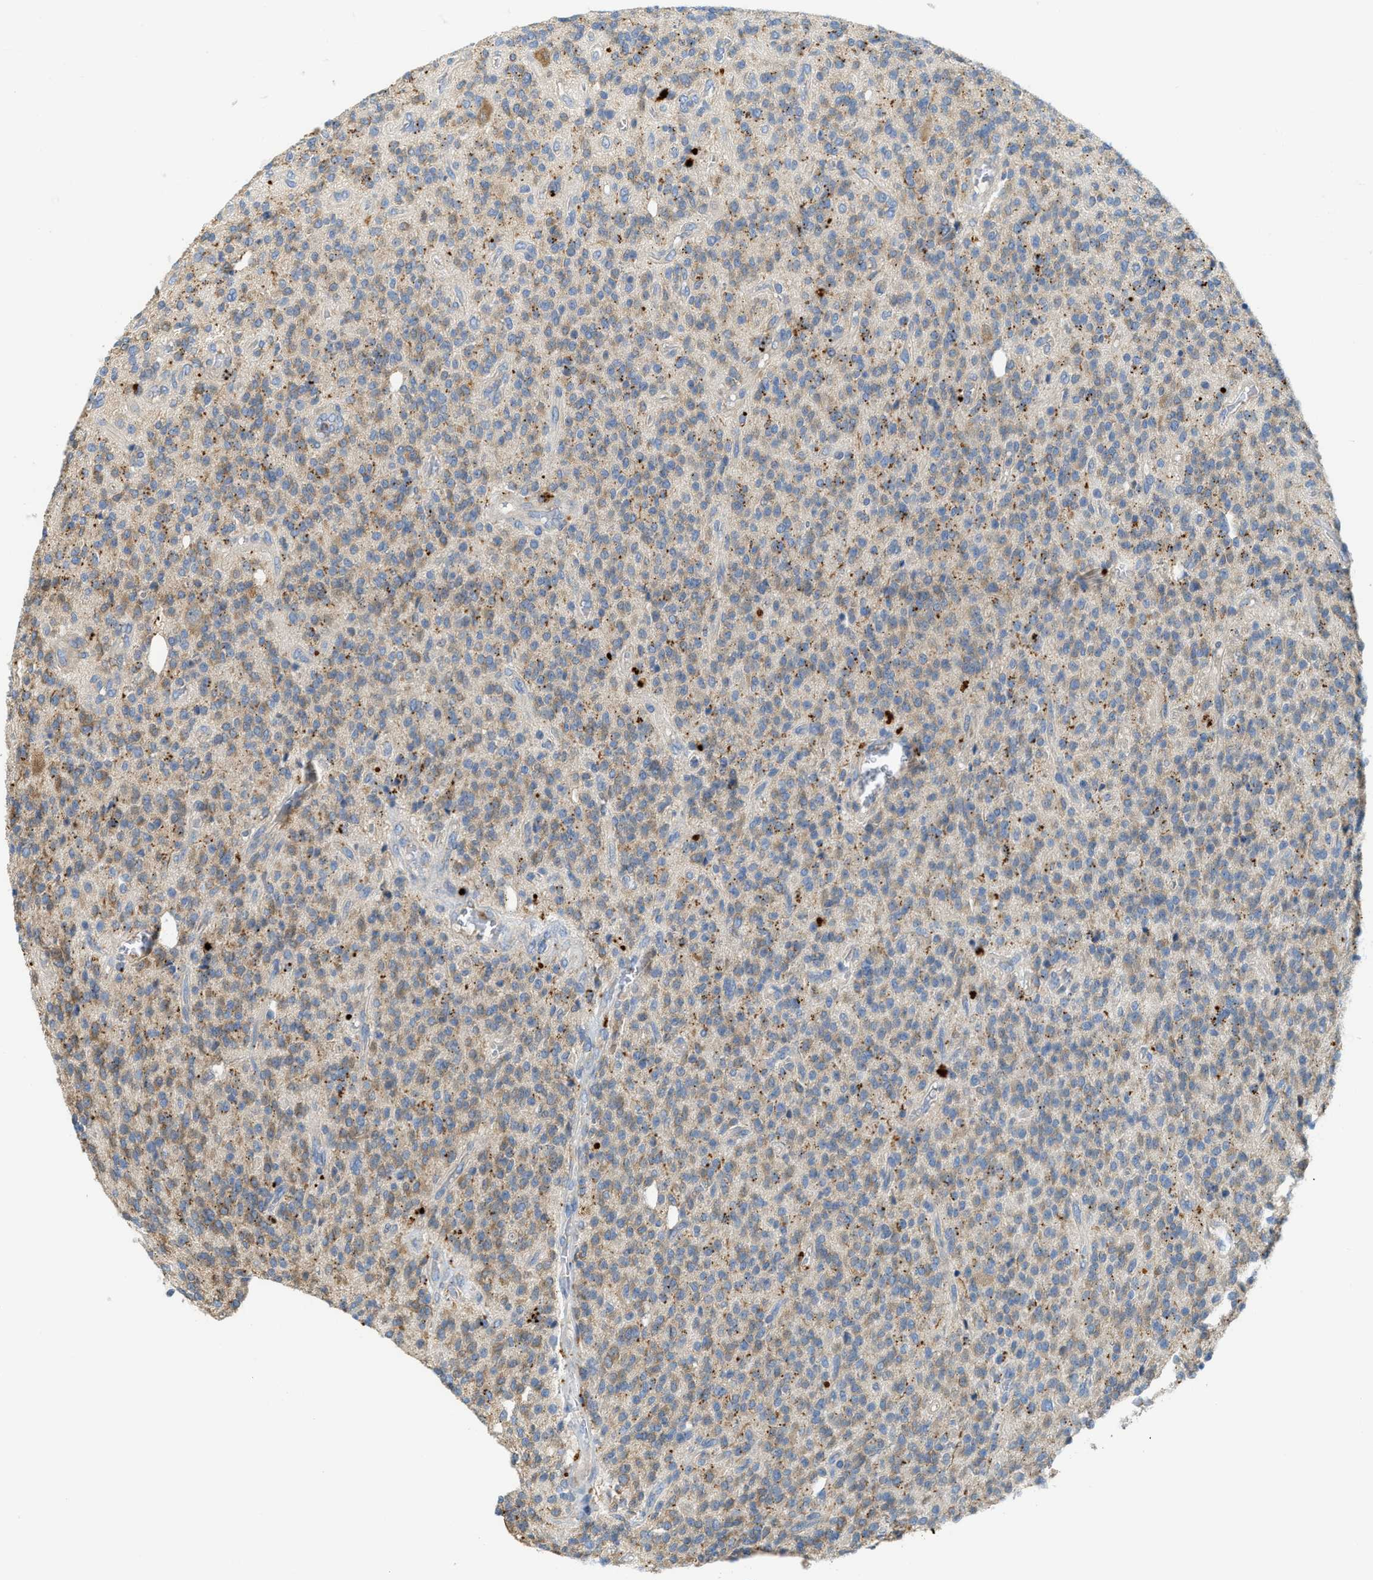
{"staining": {"intensity": "weak", "quantity": "25%-75%", "location": "cytoplasmic/membranous"}, "tissue": "glioma", "cell_type": "Tumor cells", "image_type": "cancer", "snomed": [{"axis": "morphology", "description": "Glioma, malignant, High grade"}, {"axis": "topography", "description": "Brain"}], "caption": "Protein staining of malignant high-grade glioma tissue demonstrates weak cytoplasmic/membranous expression in about 25%-75% of tumor cells. Ihc stains the protein of interest in brown and the nuclei are stained blue.", "gene": "KLHDC10", "patient": {"sex": "male", "age": 34}}